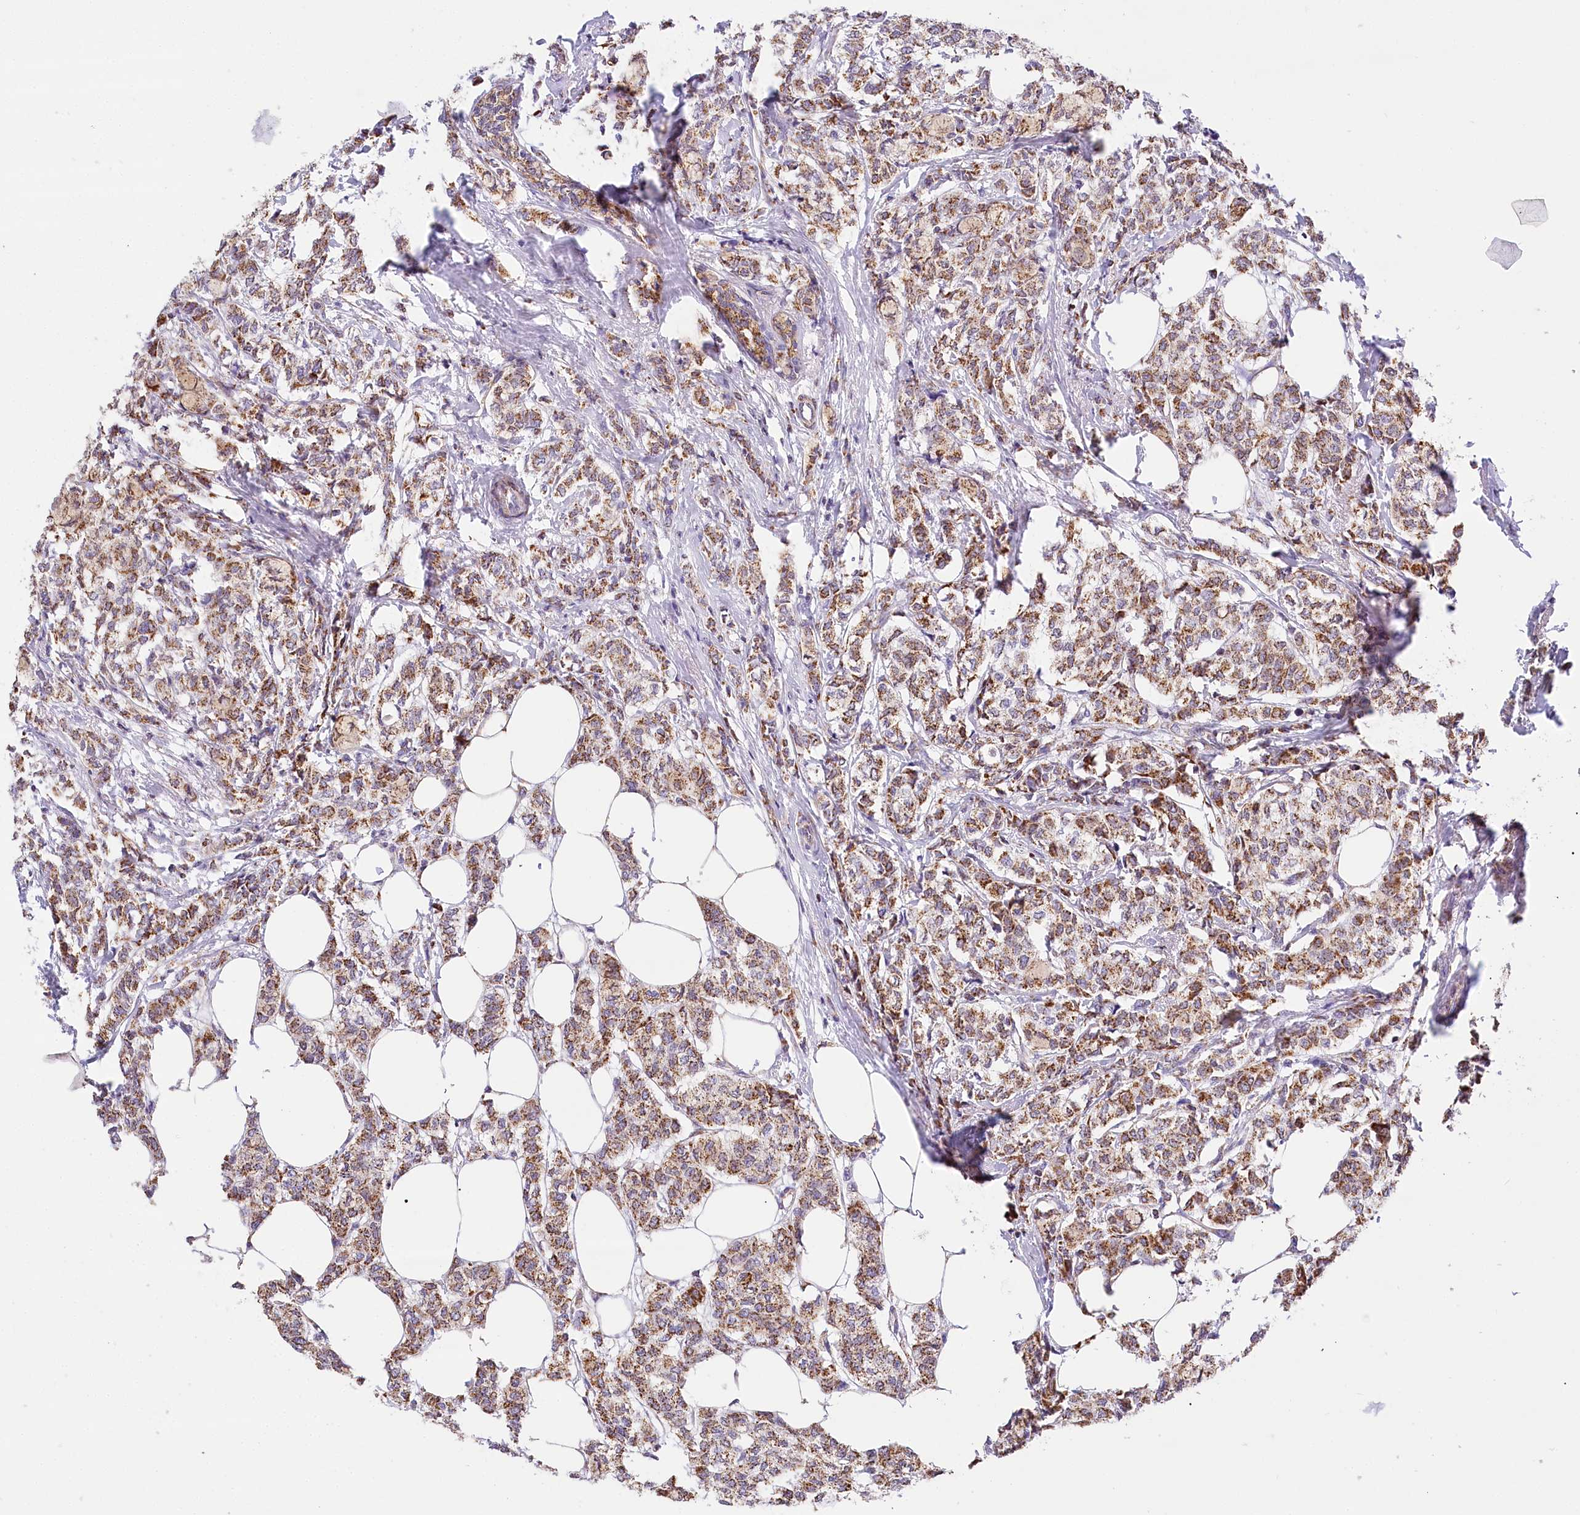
{"staining": {"intensity": "strong", "quantity": ">75%", "location": "cytoplasmic/membranous"}, "tissue": "breast cancer", "cell_type": "Tumor cells", "image_type": "cancer", "snomed": [{"axis": "morphology", "description": "Lobular carcinoma"}, {"axis": "topography", "description": "Breast"}], "caption": "About >75% of tumor cells in breast cancer demonstrate strong cytoplasmic/membranous protein staining as visualized by brown immunohistochemical staining.", "gene": "LSS", "patient": {"sex": "female", "age": 60}}